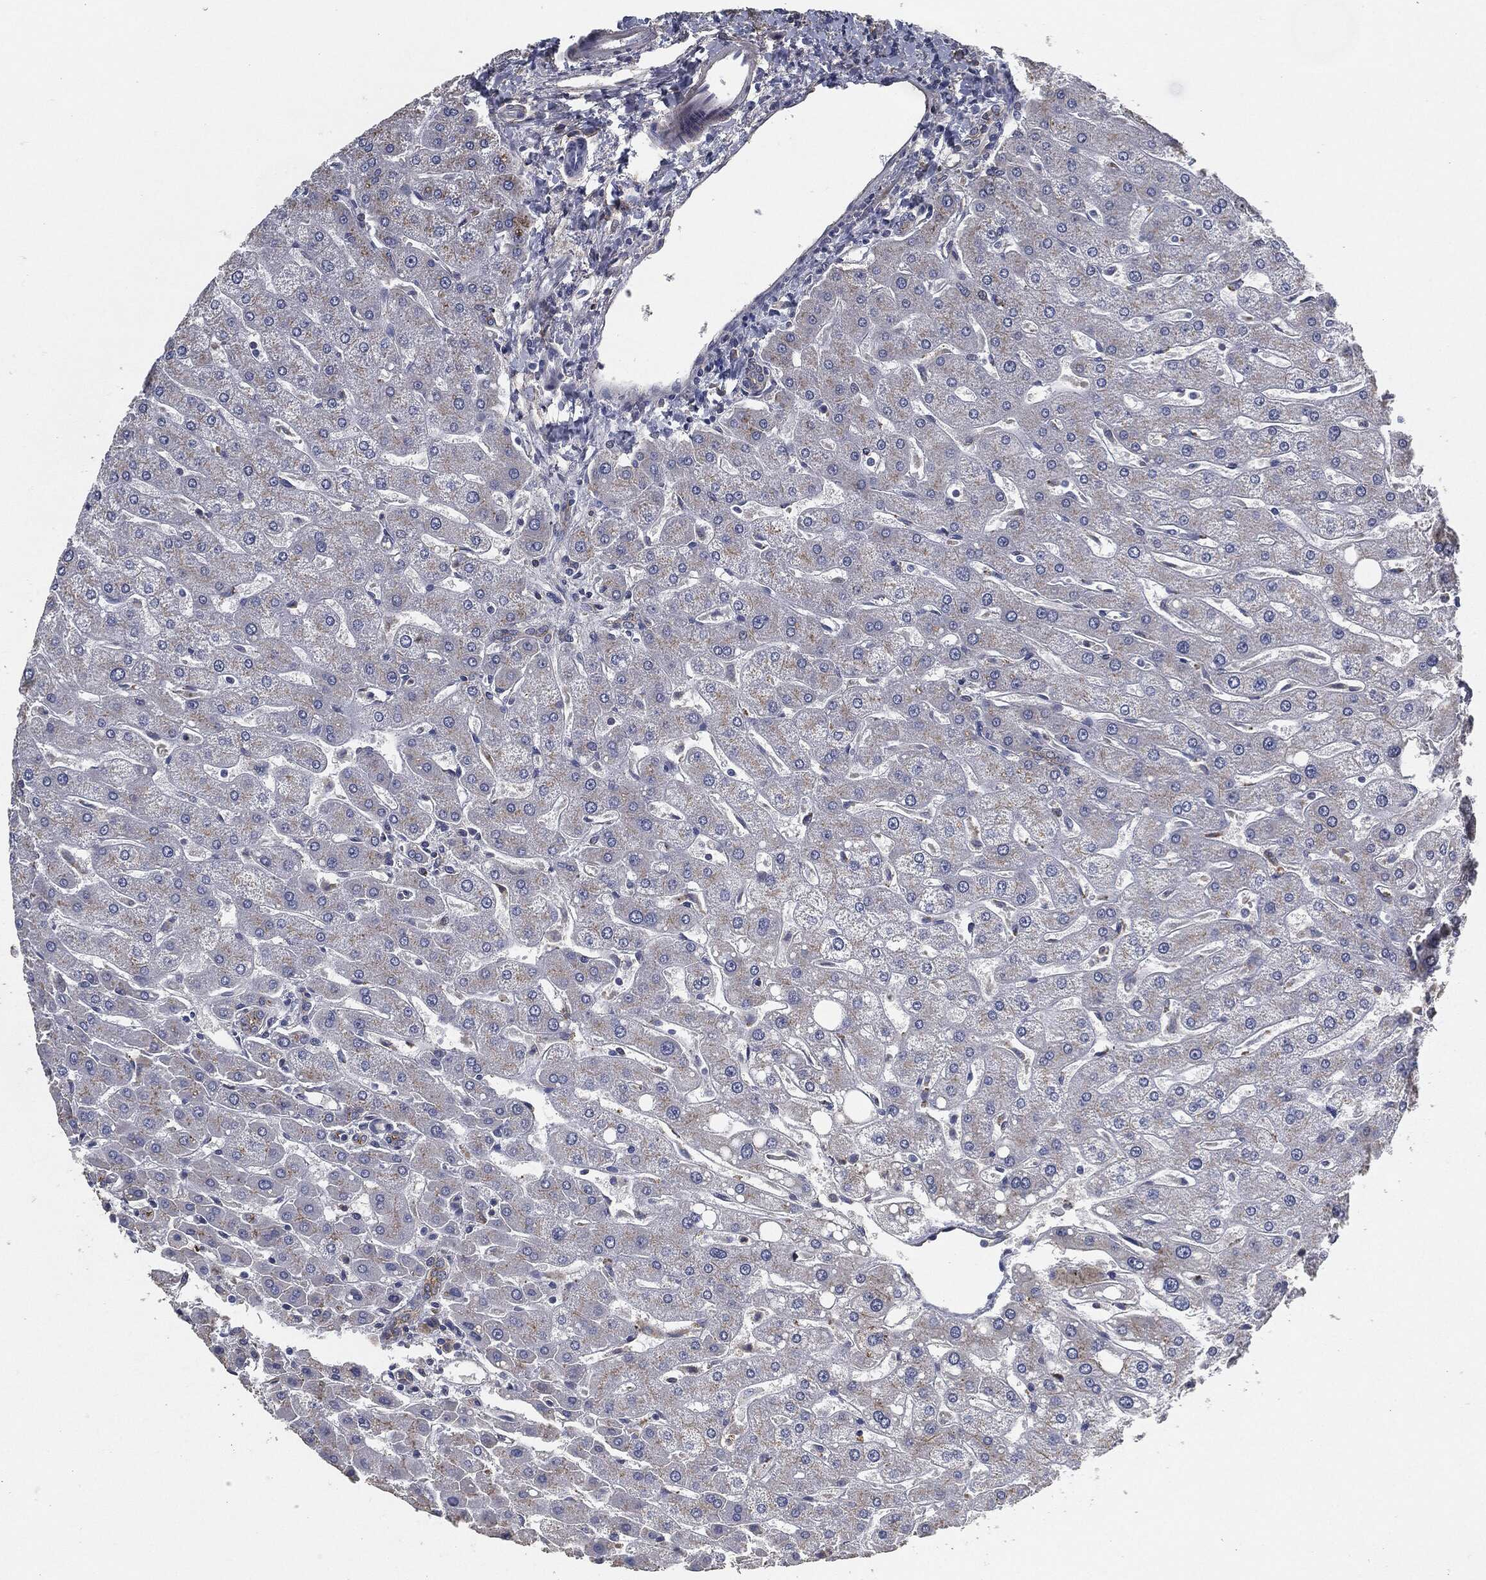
{"staining": {"intensity": "negative", "quantity": "none", "location": "none"}, "tissue": "liver", "cell_type": "Cholangiocytes", "image_type": "normal", "snomed": [{"axis": "morphology", "description": "Normal tissue, NOS"}, {"axis": "topography", "description": "Liver"}], "caption": "Cholangiocytes are negative for brown protein staining in unremarkable liver. (Brightfield microscopy of DAB (3,3'-diaminobenzidine) immunohistochemistry (IHC) at high magnification).", "gene": "SVIL", "patient": {"sex": "male", "age": 67}}